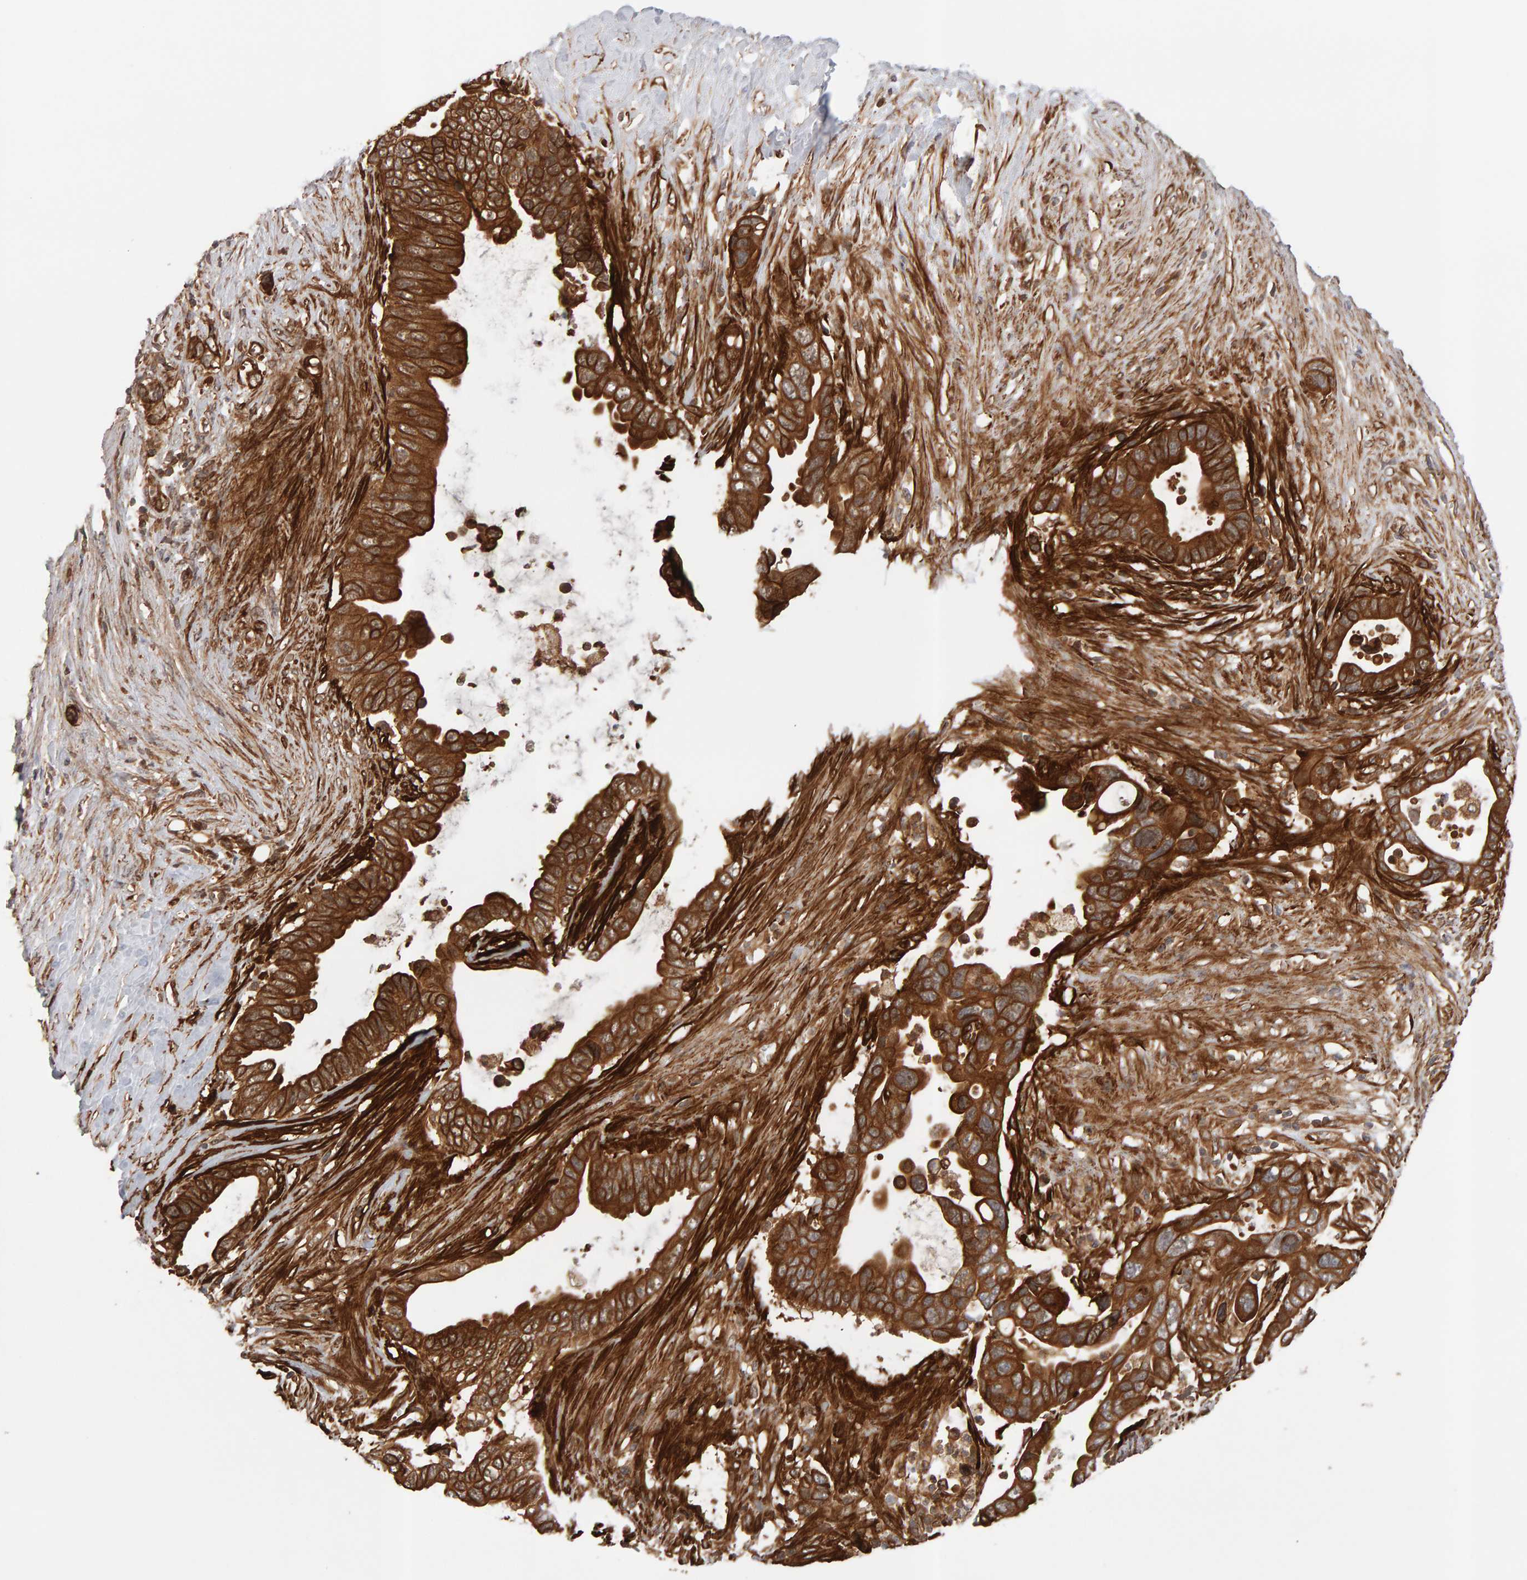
{"staining": {"intensity": "strong", "quantity": "25%-75%", "location": "cytoplasmic/membranous"}, "tissue": "pancreatic cancer", "cell_type": "Tumor cells", "image_type": "cancer", "snomed": [{"axis": "morphology", "description": "Adenocarcinoma, NOS"}, {"axis": "topography", "description": "Pancreas"}], "caption": "Protein staining reveals strong cytoplasmic/membranous positivity in approximately 25%-75% of tumor cells in pancreatic cancer.", "gene": "SYNRG", "patient": {"sex": "female", "age": 72}}